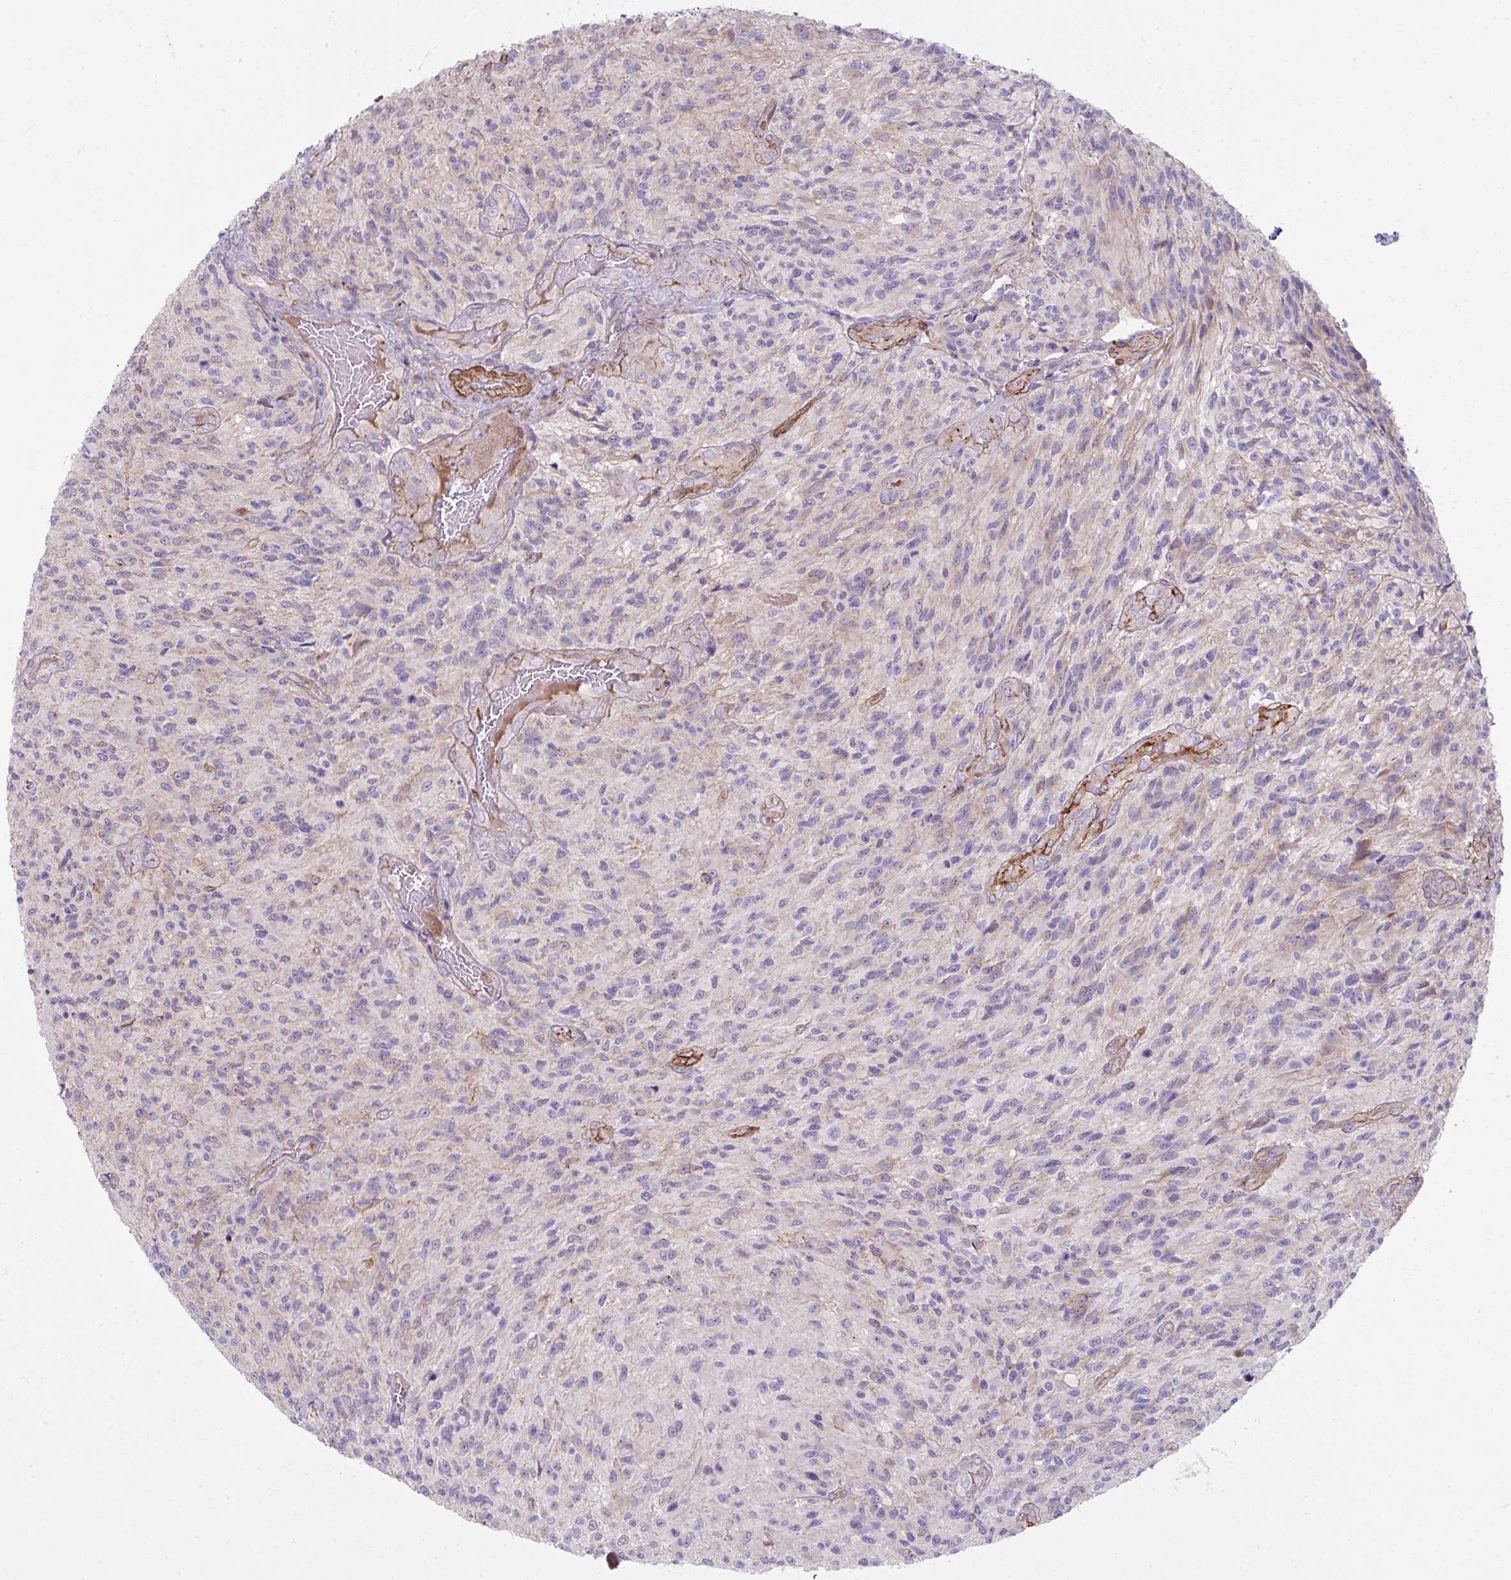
{"staining": {"intensity": "negative", "quantity": "none", "location": "none"}, "tissue": "glioma", "cell_type": "Tumor cells", "image_type": "cancer", "snomed": [{"axis": "morphology", "description": "Normal tissue, NOS"}, {"axis": "morphology", "description": "Glioma, malignant, High grade"}, {"axis": "topography", "description": "Cerebral cortex"}], "caption": "Immunohistochemistry photomicrograph of glioma stained for a protein (brown), which shows no expression in tumor cells.", "gene": "ANKUB1", "patient": {"sex": "male", "age": 56}}